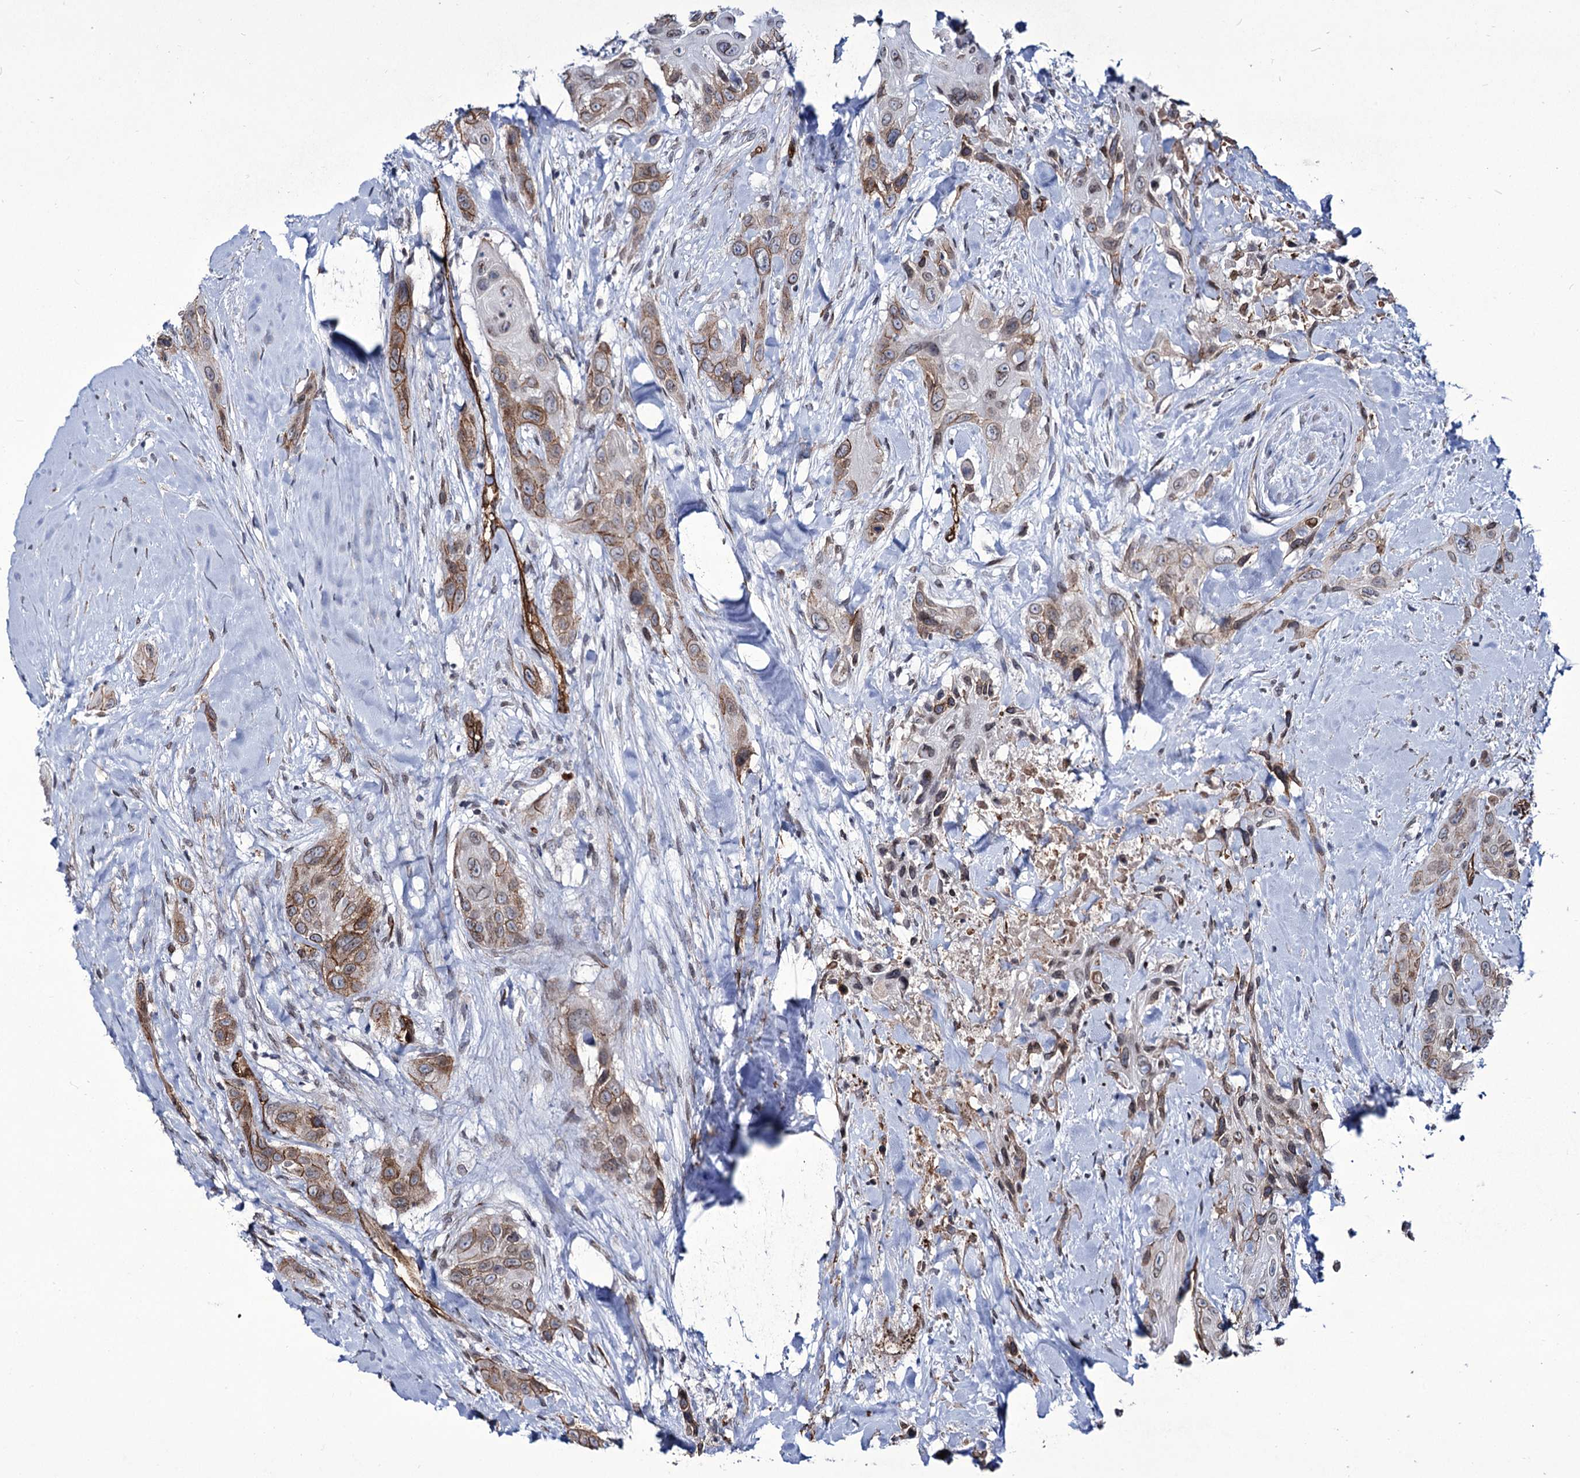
{"staining": {"intensity": "moderate", "quantity": "25%-75%", "location": "cytoplasmic/membranous,nuclear"}, "tissue": "head and neck cancer", "cell_type": "Tumor cells", "image_type": "cancer", "snomed": [{"axis": "morphology", "description": "Squamous cell carcinoma, NOS"}, {"axis": "topography", "description": "Head-Neck"}], "caption": "This is an image of immunohistochemistry staining of head and neck cancer, which shows moderate positivity in the cytoplasmic/membranous and nuclear of tumor cells.", "gene": "ZC3H12C", "patient": {"sex": "male", "age": 81}}